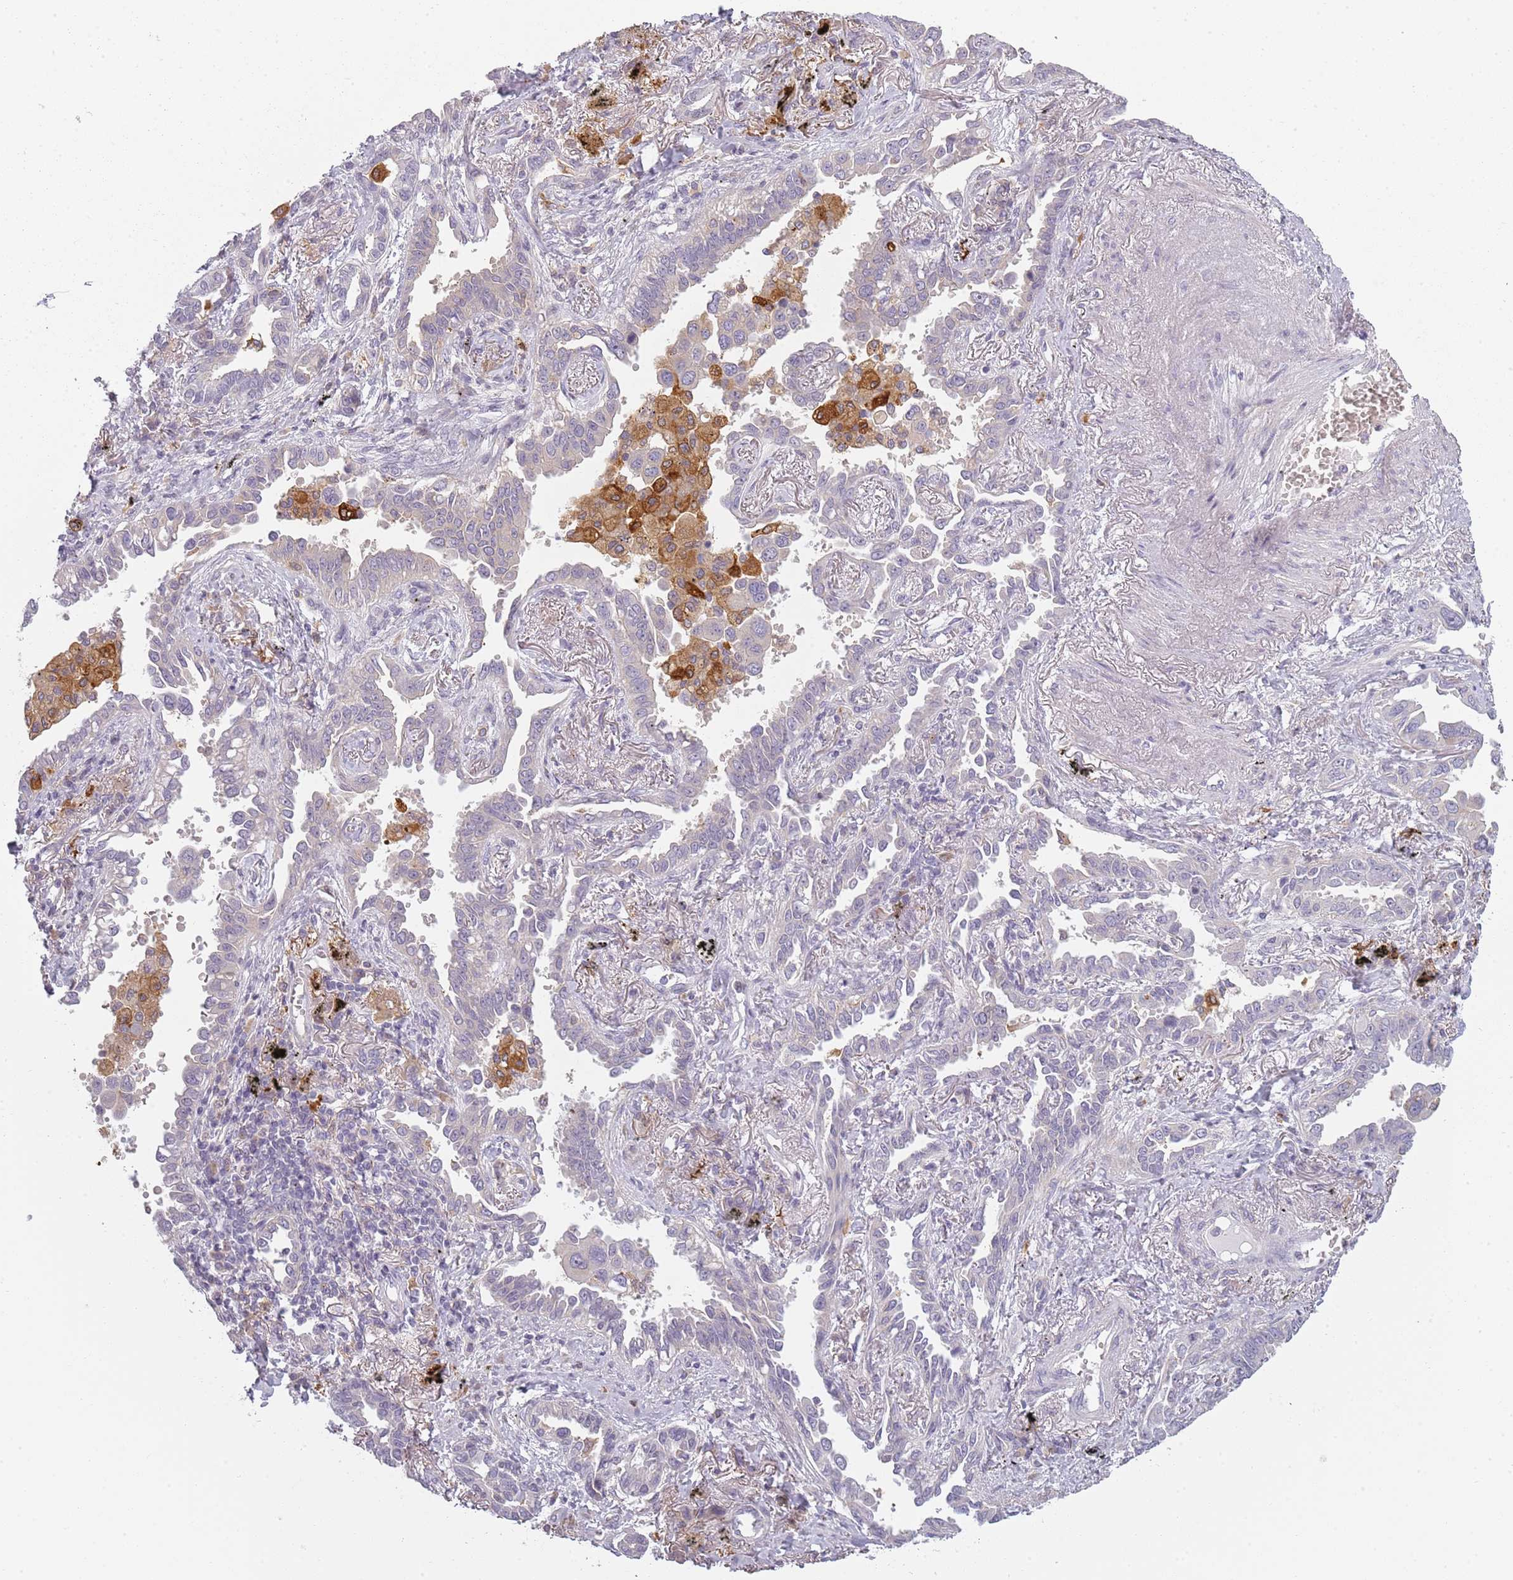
{"staining": {"intensity": "negative", "quantity": "none", "location": "none"}, "tissue": "lung cancer", "cell_type": "Tumor cells", "image_type": "cancer", "snomed": [{"axis": "morphology", "description": "Adenocarcinoma, NOS"}, {"axis": "topography", "description": "Lung"}], "caption": "An IHC photomicrograph of adenocarcinoma (lung) is shown. There is no staining in tumor cells of adenocarcinoma (lung).", "gene": "CC2D2B", "patient": {"sex": "male", "age": 67}}